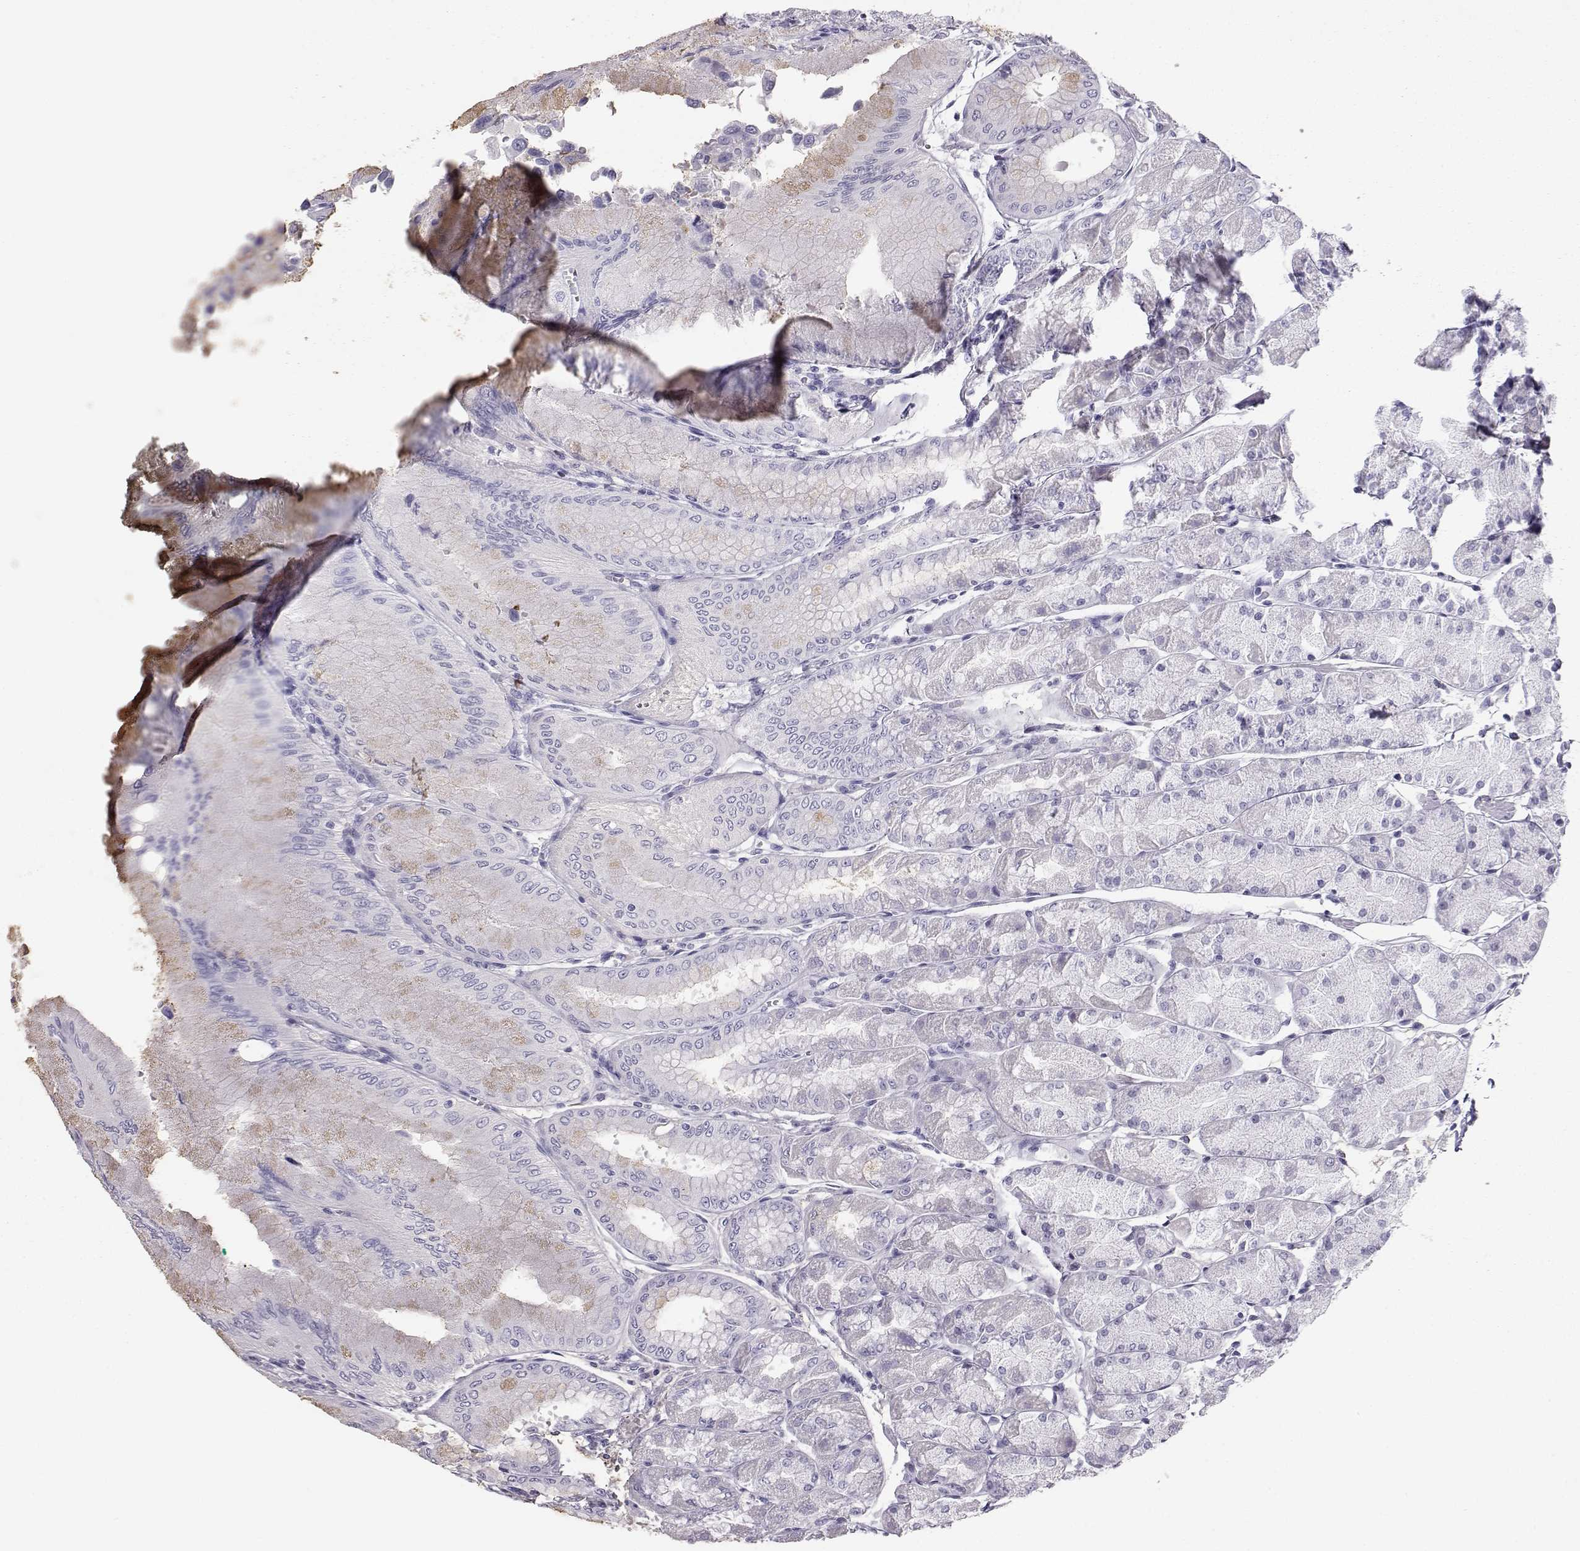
{"staining": {"intensity": "negative", "quantity": "none", "location": "none"}, "tissue": "stomach", "cell_type": "Glandular cells", "image_type": "normal", "snomed": [{"axis": "morphology", "description": "Normal tissue, NOS"}, {"axis": "topography", "description": "Stomach, upper"}], "caption": "Glandular cells are negative for brown protein staining in unremarkable stomach. (DAB immunohistochemistry with hematoxylin counter stain).", "gene": "ITLN1", "patient": {"sex": "male", "age": 60}}